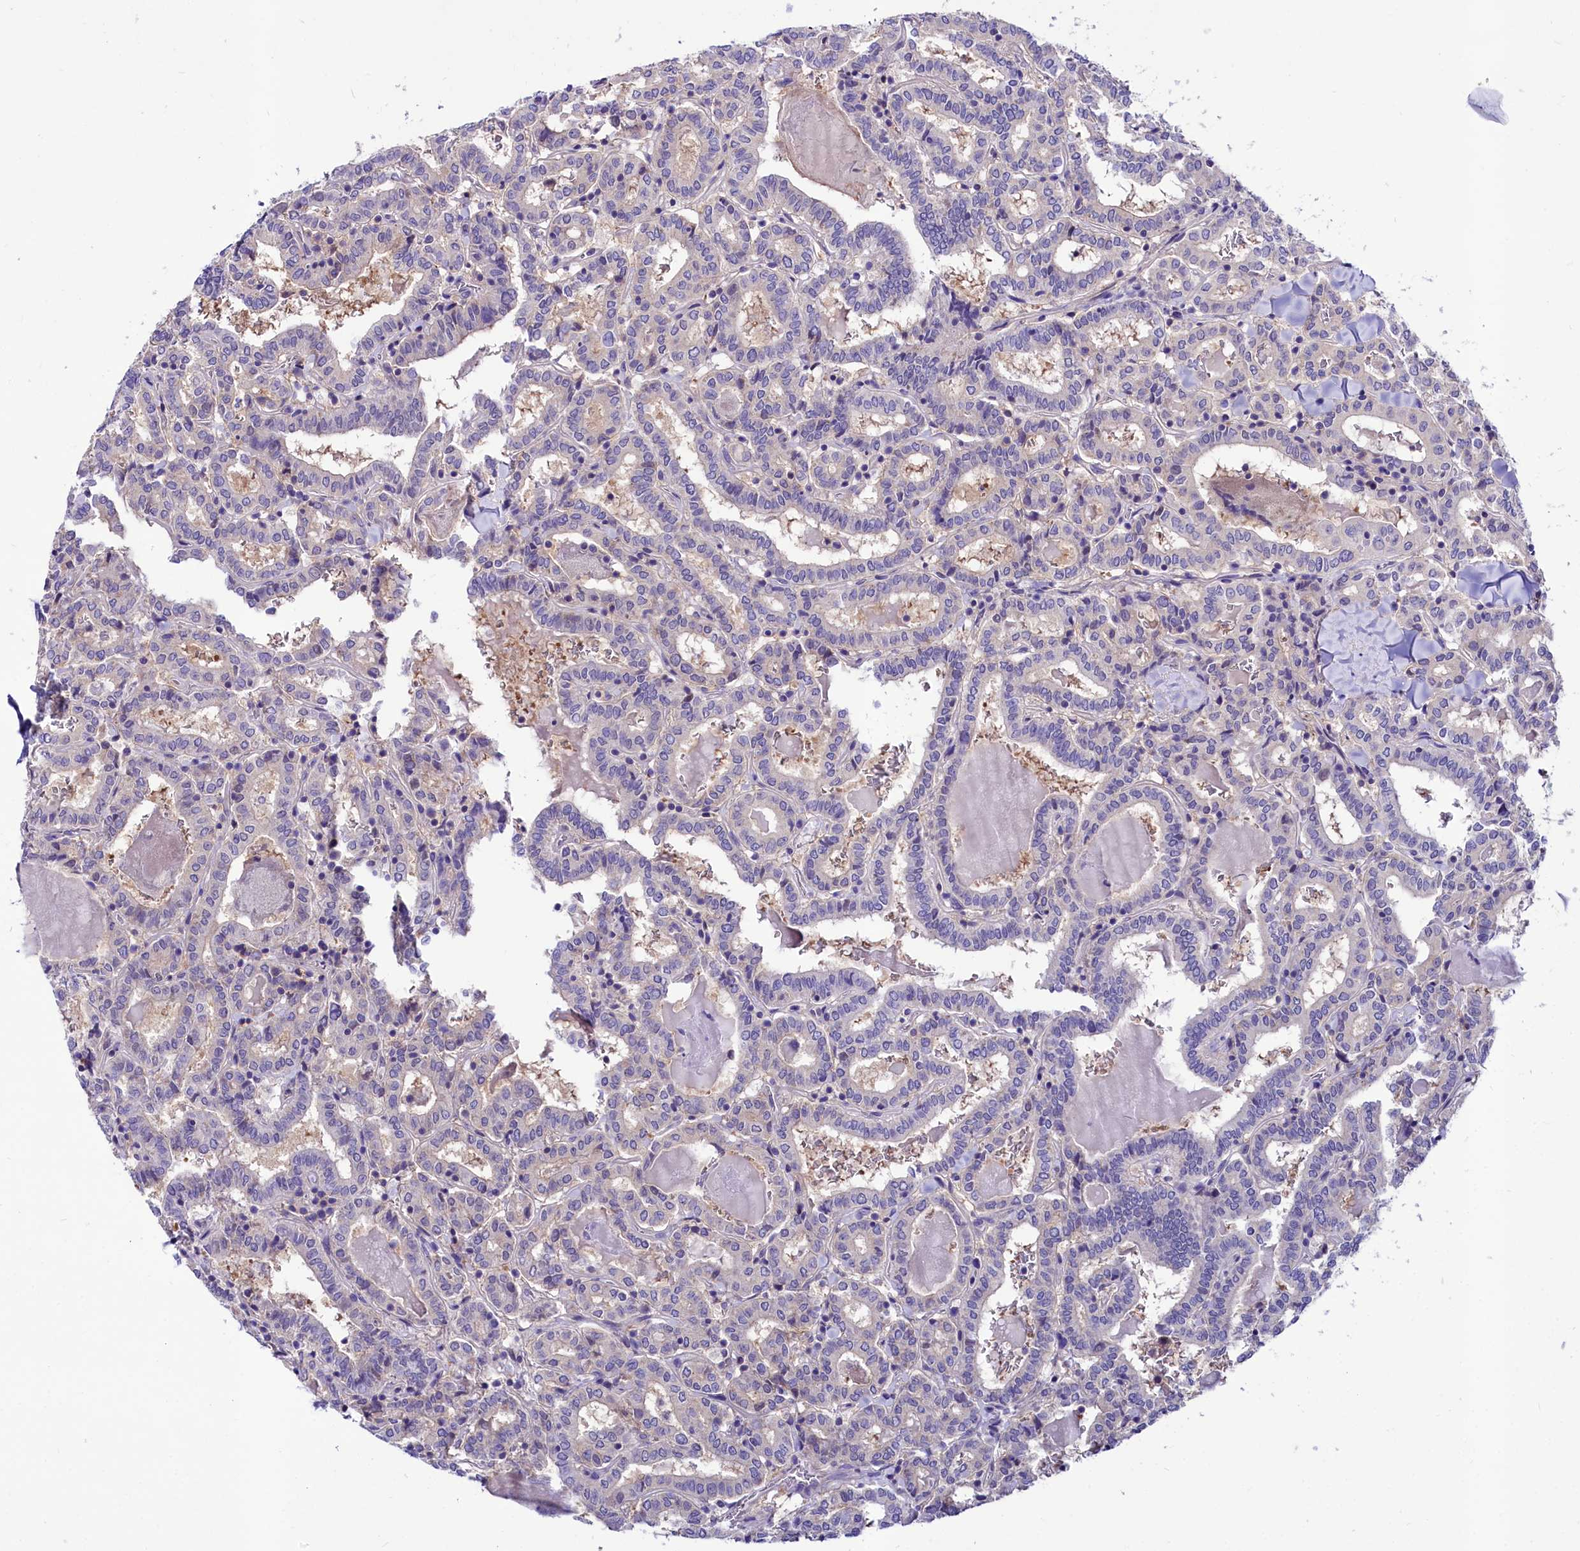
{"staining": {"intensity": "negative", "quantity": "none", "location": "none"}, "tissue": "thyroid cancer", "cell_type": "Tumor cells", "image_type": "cancer", "snomed": [{"axis": "morphology", "description": "Papillary adenocarcinoma, NOS"}, {"axis": "topography", "description": "Thyroid gland"}], "caption": "There is no significant positivity in tumor cells of thyroid cancer. Brightfield microscopy of immunohistochemistry stained with DAB (brown) and hematoxylin (blue), captured at high magnification.", "gene": "ABHD5", "patient": {"sex": "female", "age": 72}}